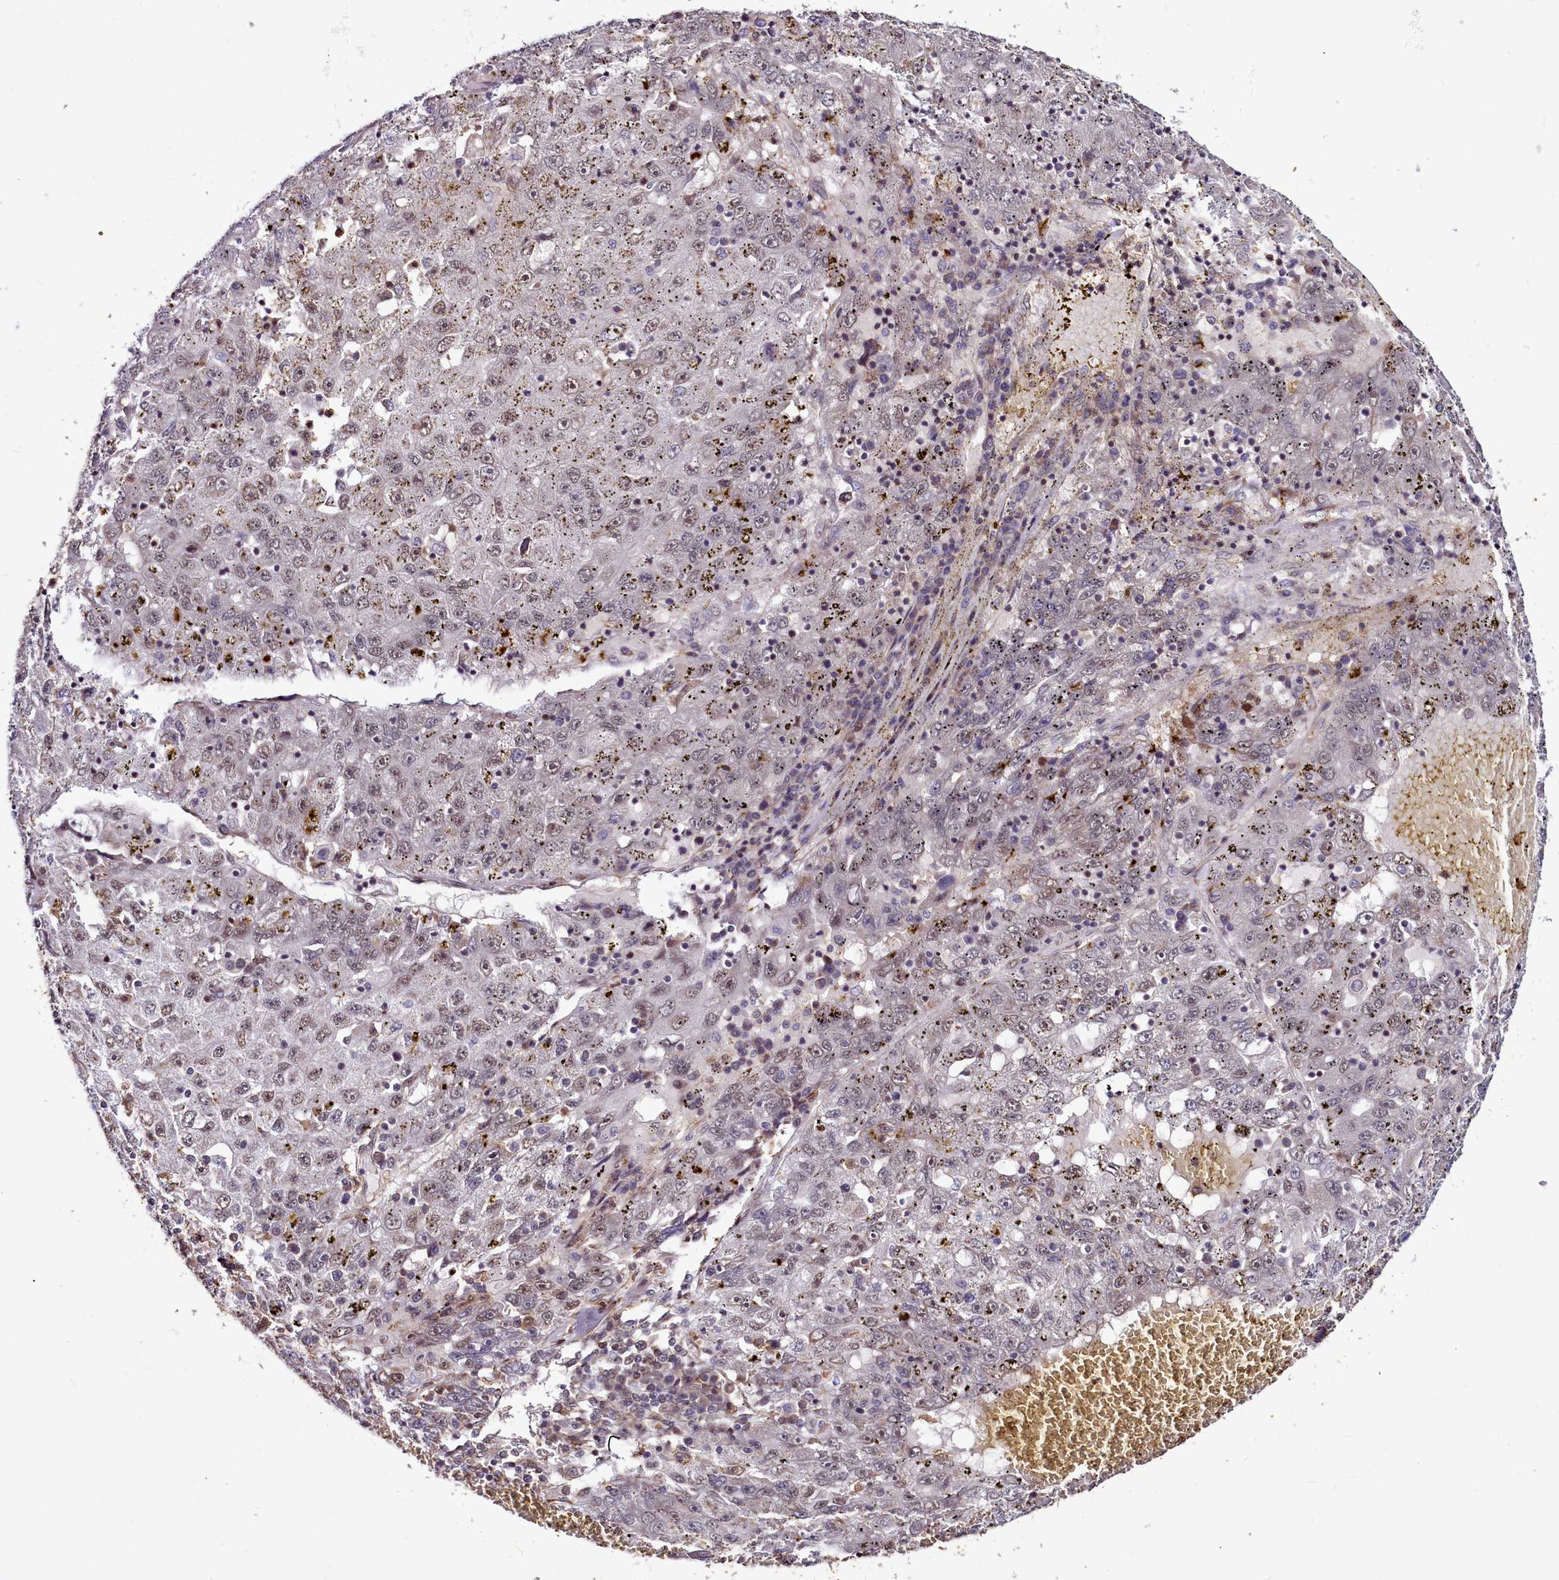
{"staining": {"intensity": "weak", "quantity": "<25%", "location": "nuclear"}, "tissue": "liver cancer", "cell_type": "Tumor cells", "image_type": "cancer", "snomed": [{"axis": "morphology", "description": "Carcinoma, Hepatocellular, NOS"}, {"axis": "topography", "description": "Liver"}], "caption": "Protein analysis of liver cancer exhibits no significant expression in tumor cells.", "gene": "CLK3", "patient": {"sex": "male", "age": 49}}